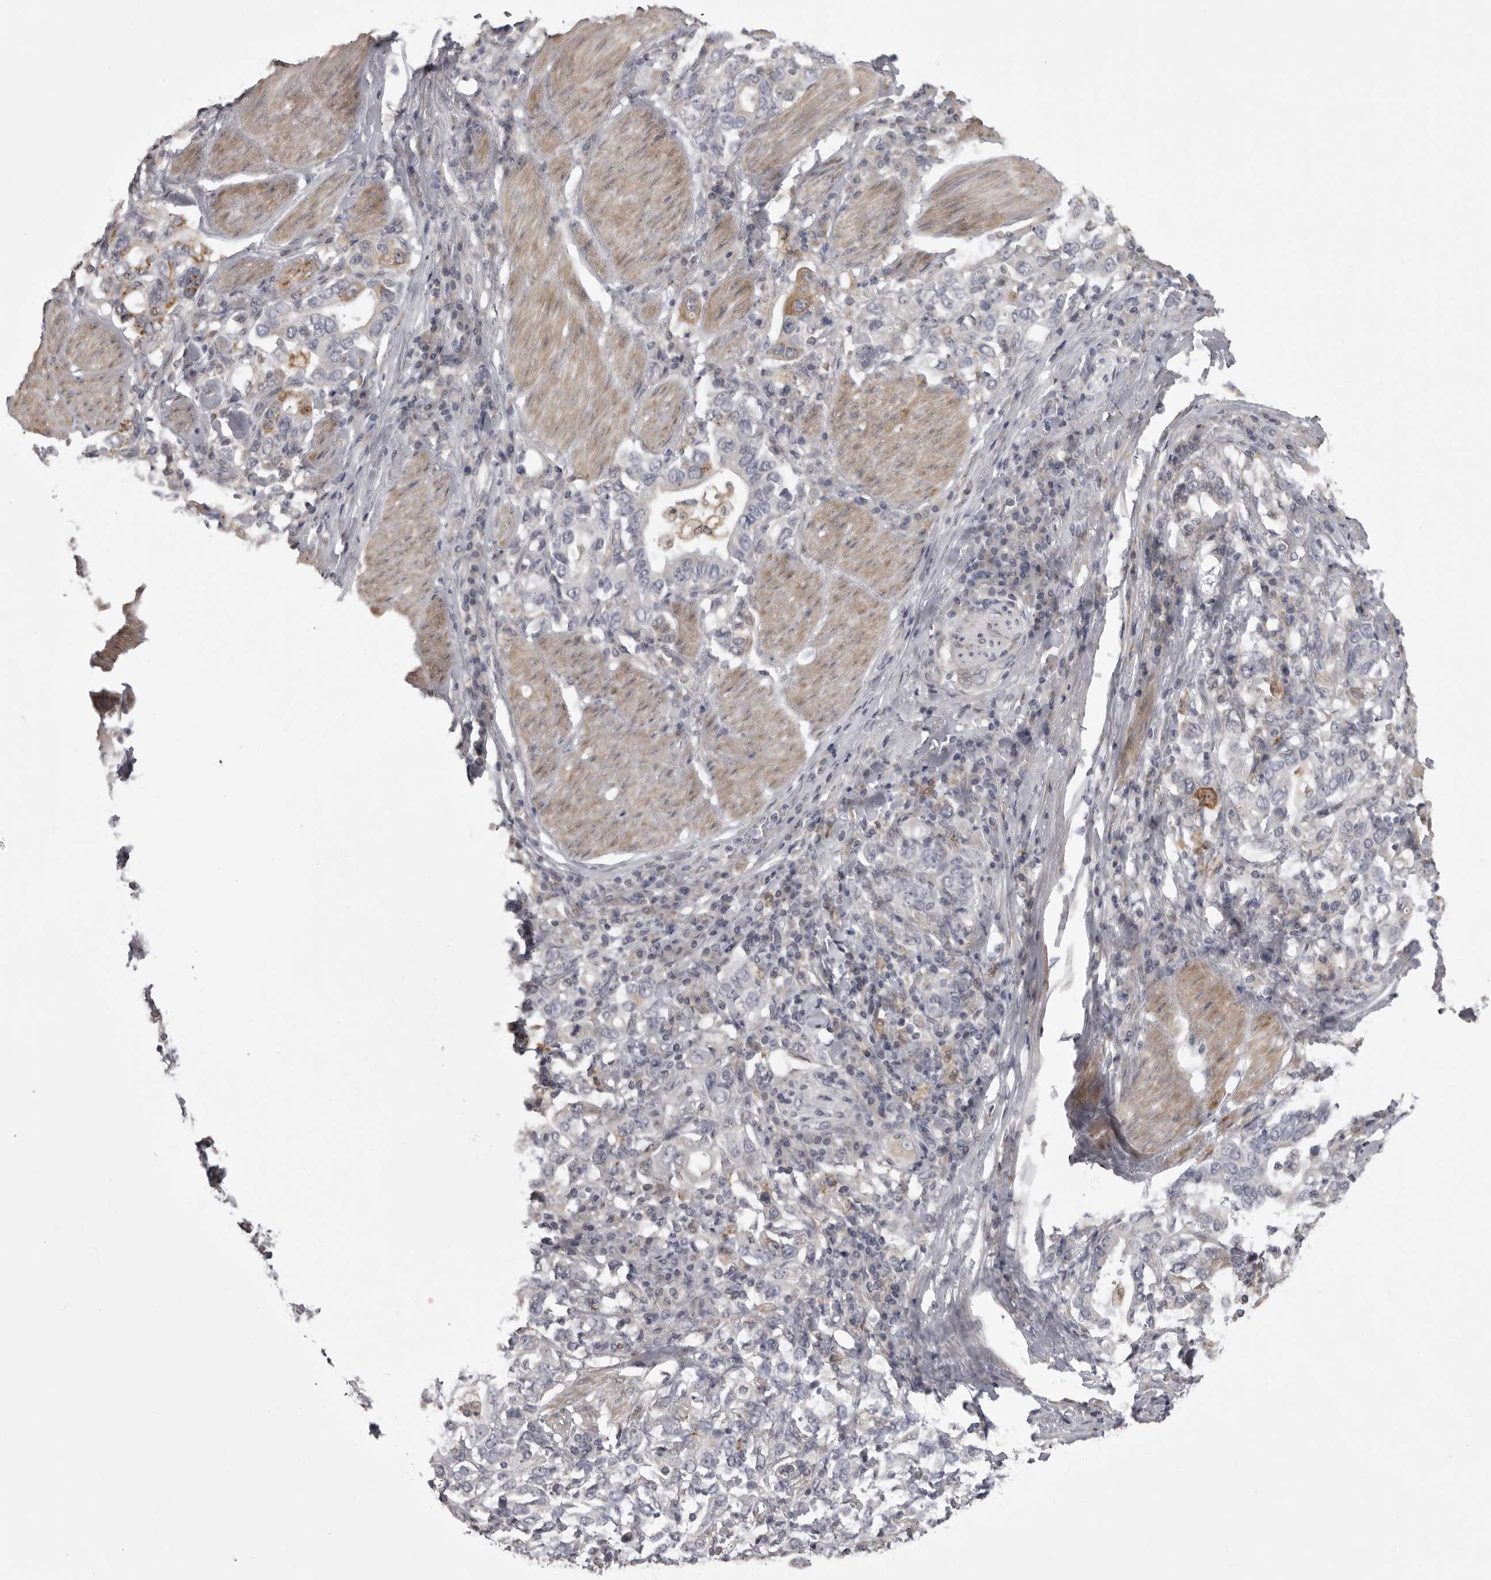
{"staining": {"intensity": "moderate", "quantity": "25%-75%", "location": "cytoplasmic/membranous"}, "tissue": "stomach cancer", "cell_type": "Tumor cells", "image_type": "cancer", "snomed": [{"axis": "morphology", "description": "Adenocarcinoma, NOS"}, {"axis": "topography", "description": "Stomach, upper"}], "caption": "Protein staining demonstrates moderate cytoplasmic/membranous positivity in about 25%-75% of tumor cells in stomach adenocarcinoma.", "gene": "NCEH1", "patient": {"sex": "male", "age": 62}}